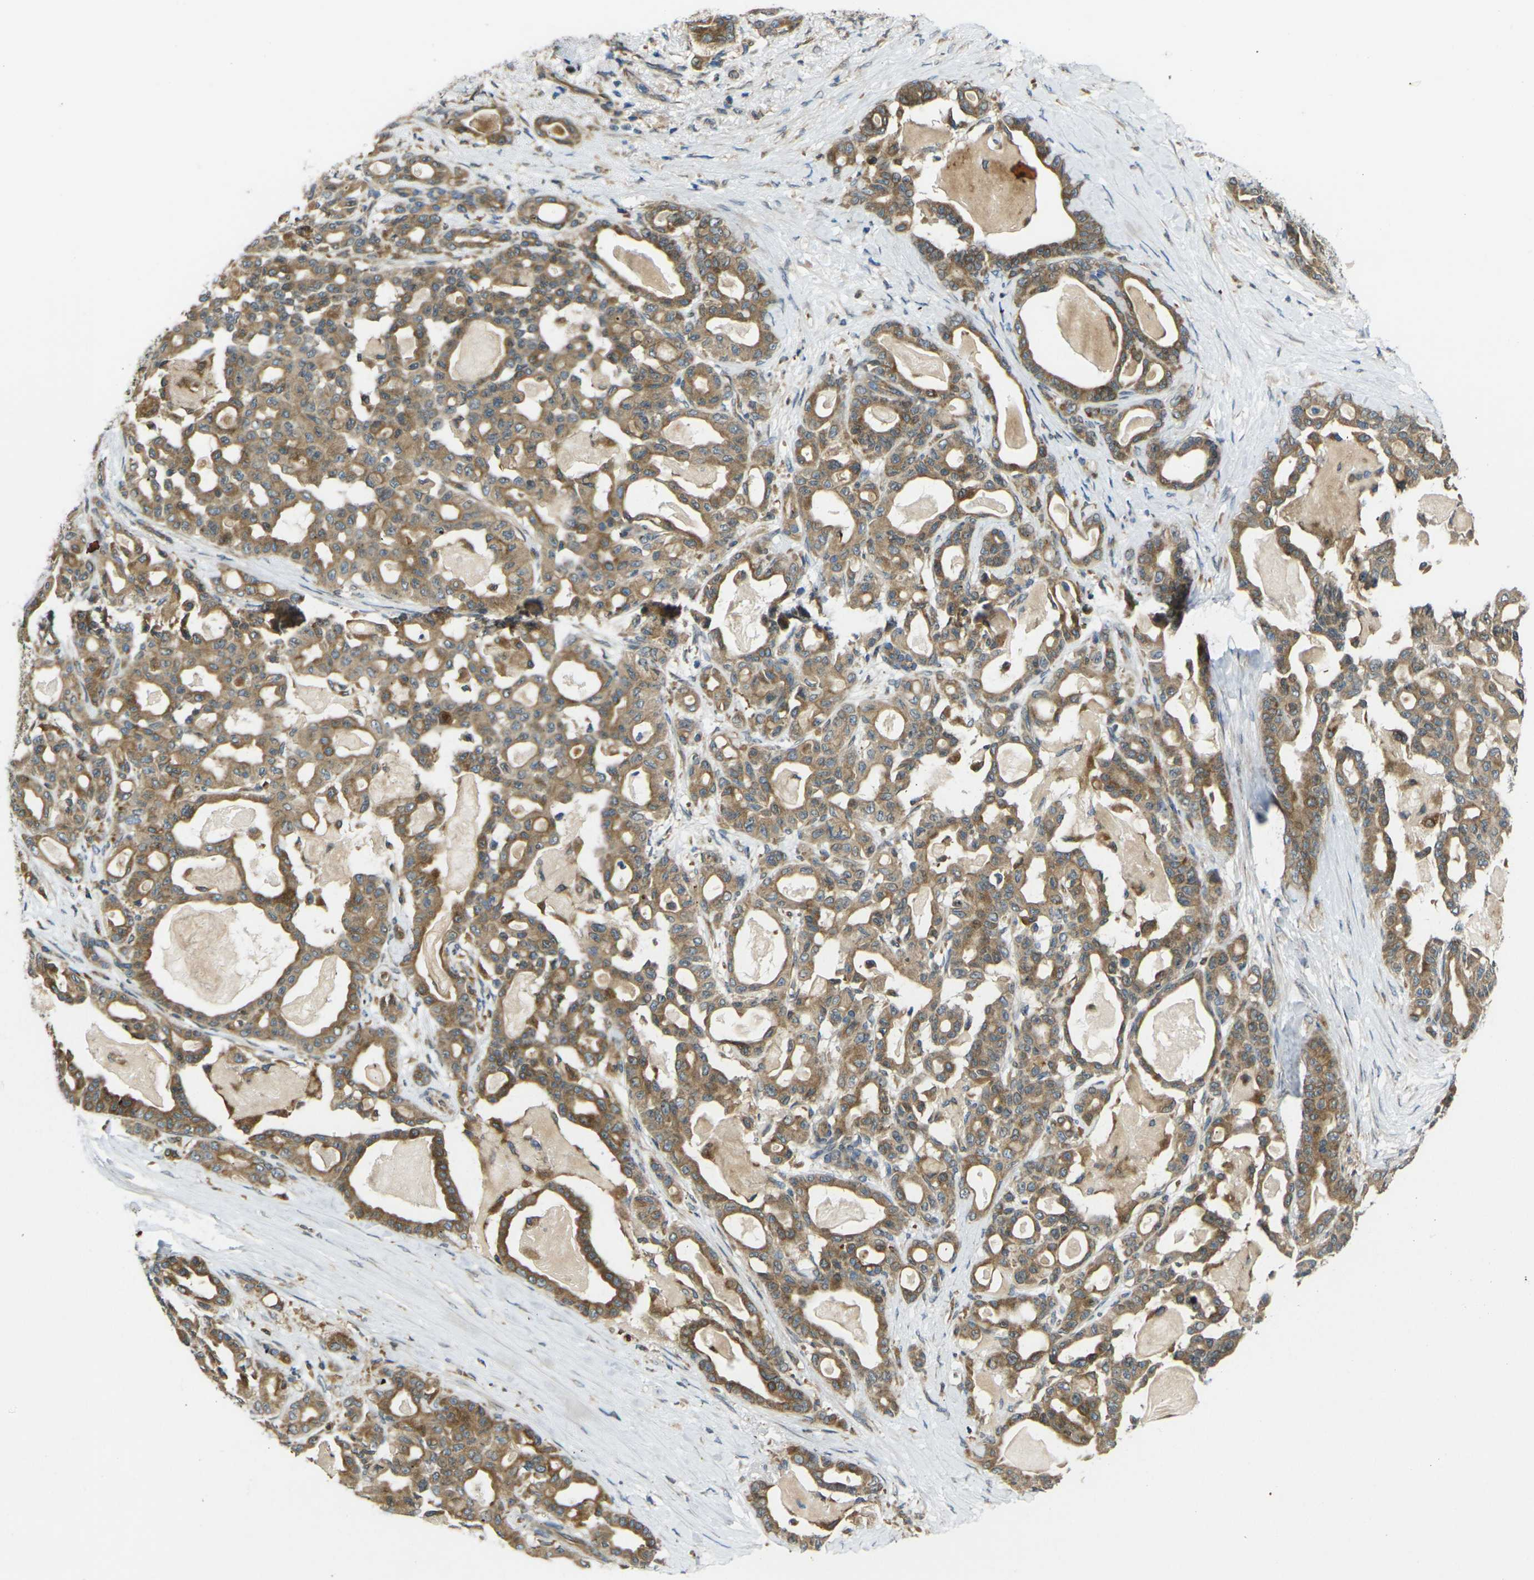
{"staining": {"intensity": "moderate", "quantity": ">75%", "location": "cytoplasmic/membranous"}, "tissue": "pancreatic cancer", "cell_type": "Tumor cells", "image_type": "cancer", "snomed": [{"axis": "morphology", "description": "Adenocarcinoma, NOS"}, {"axis": "topography", "description": "Pancreas"}], "caption": "An immunohistochemistry photomicrograph of neoplastic tissue is shown. Protein staining in brown labels moderate cytoplasmic/membranous positivity in pancreatic cancer (adenocarcinoma) within tumor cells.", "gene": "FZD1", "patient": {"sex": "male", "age": 63}}